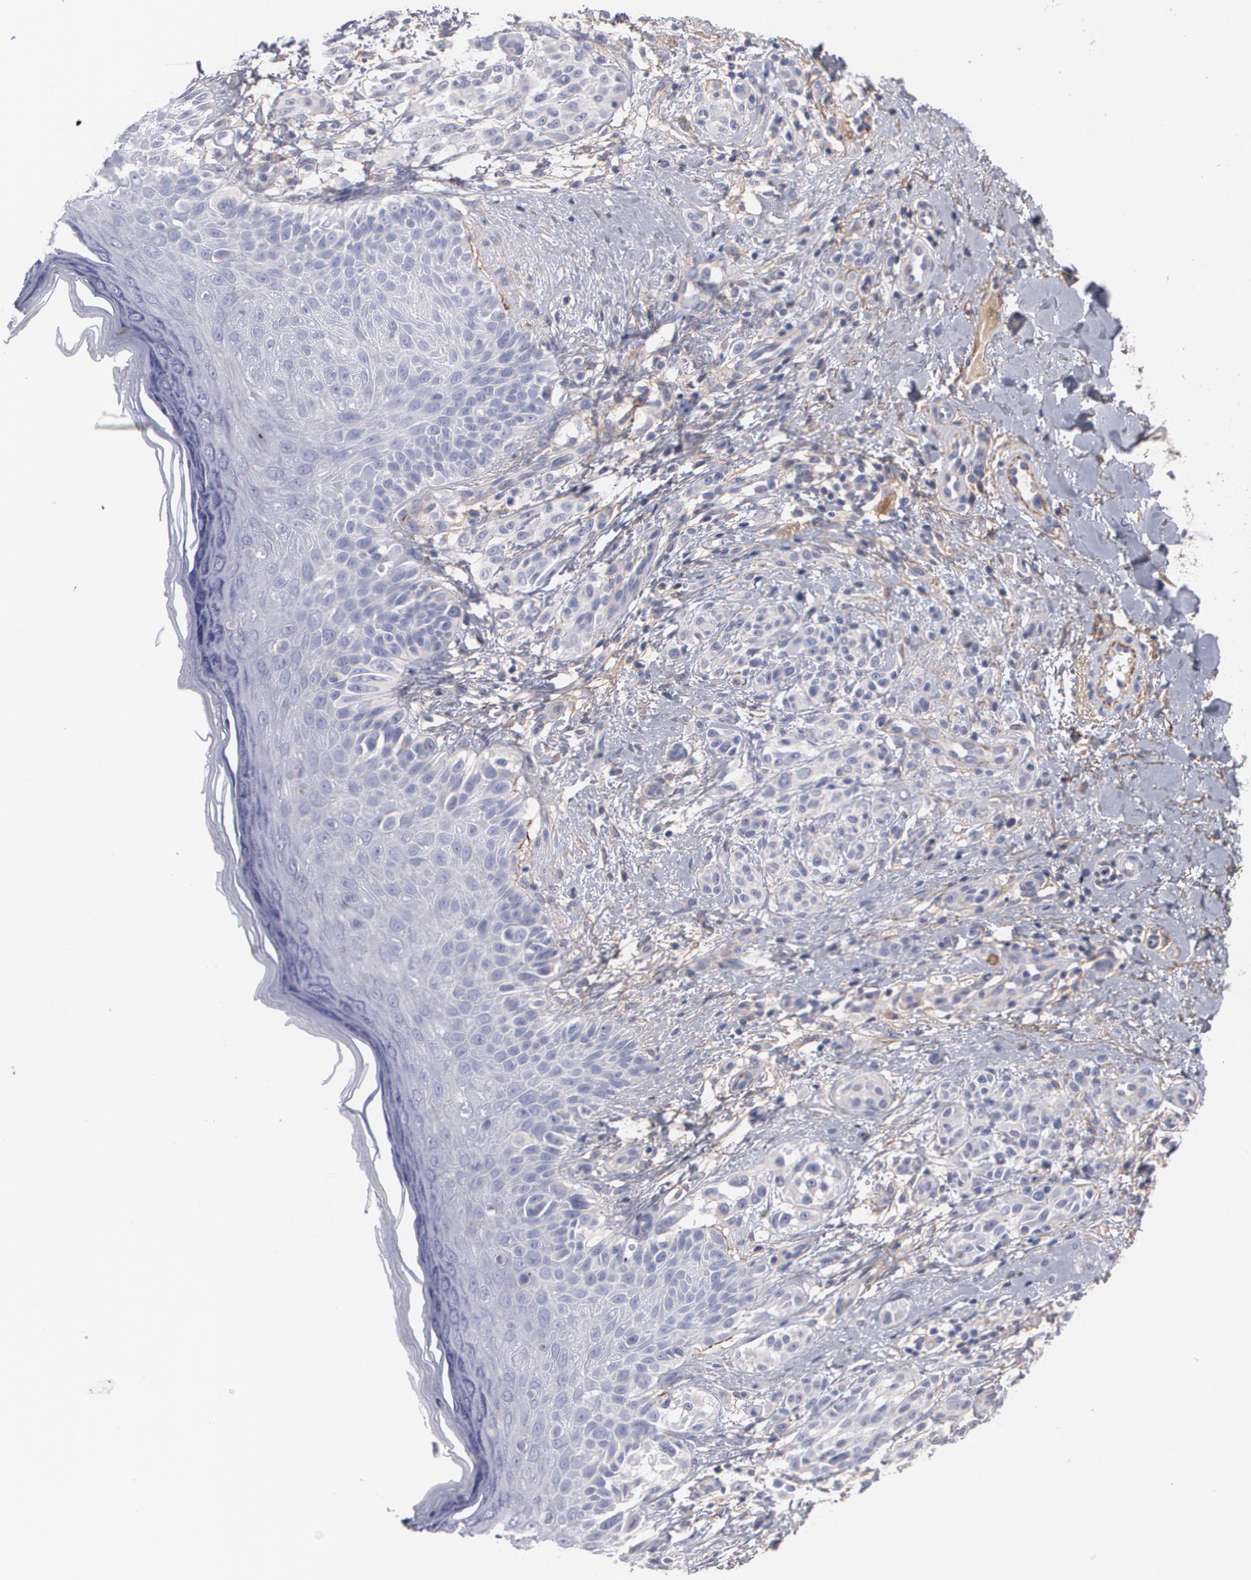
{"staining": {"intensity": "negative", "quantity": "none", "location": "none"}, "tissue": "melanoma", "cell_type": "Tumor cells", "image_type": "cancer", "snomed": [{"axis": "morphology", "description": "Malignant melanoma, NOS"}, {"axis": "topography", "description": "Skin"}], "caption": "A high-resolution histopathology image shows IHC staining of malignant melanoma, which reveals no significant positivity in tumor cells. (Brightfield microscopy of DAB (3,3'-diaminobenzidine) IHC at high magnification).", "gene": "FBLN1", "patient": {"sex": "male", "age": 57}}